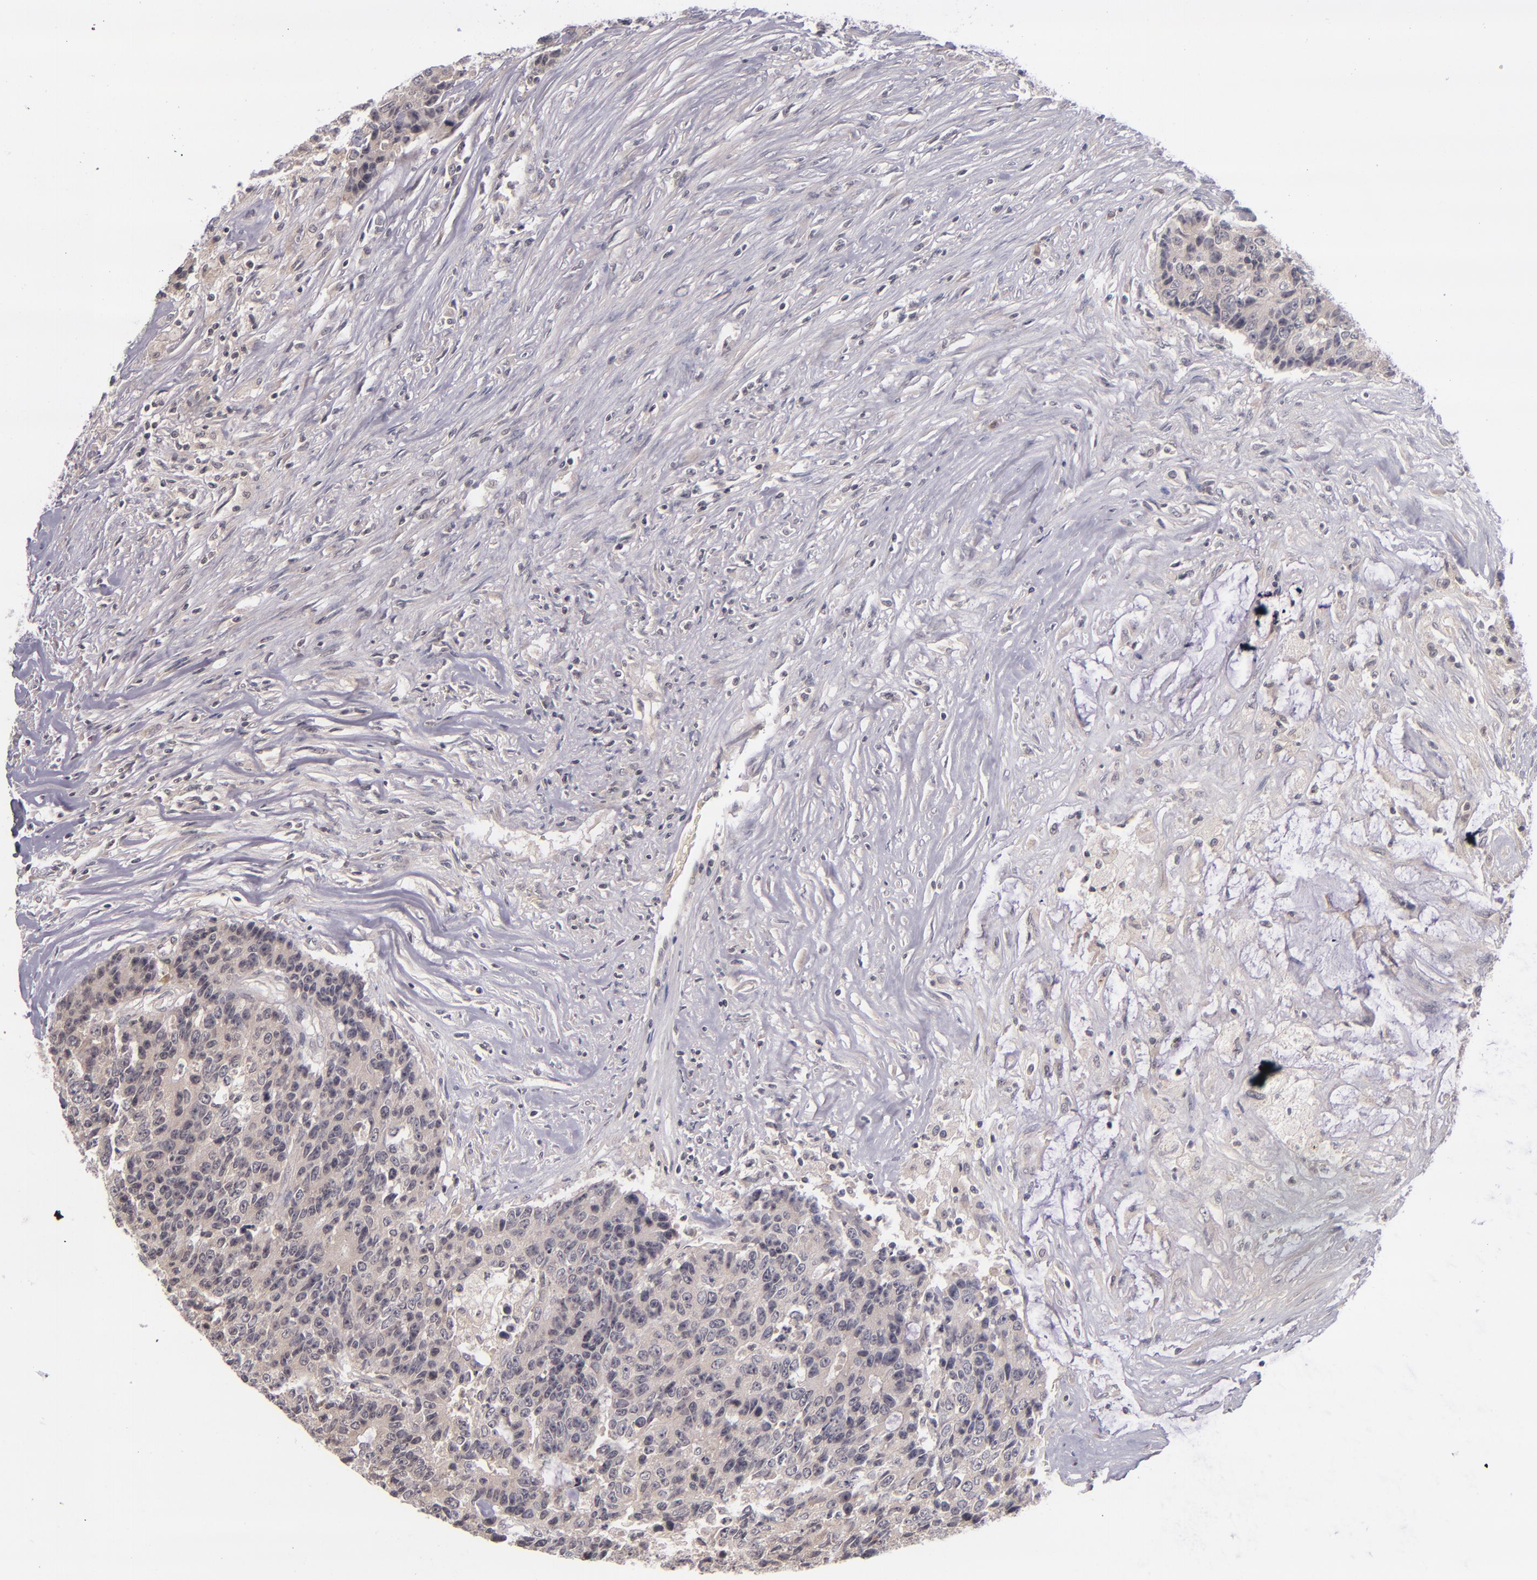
{"staining": {"intensity": "weak", "quantity": "25%-75%", "location": "cytoplasmic/membranous"}, "tissue": "colorectal cancer", "cell_type": "Tumor cells", "image_type": "cancer", "snomed": [{"axis": "morphology", "description": "Adenocarcinoma, NOS"}, {"axis": "topography", "description": "Colon"}], "caption": "Protein expression by immunohistochemistry reveals weak cytoplasmic/membranous expression in about 25%-75% of tumor cells in adenocarcinoma (colorectal).", "gene": "TSC2", "patient": {"sex": "female", "age": 86}}